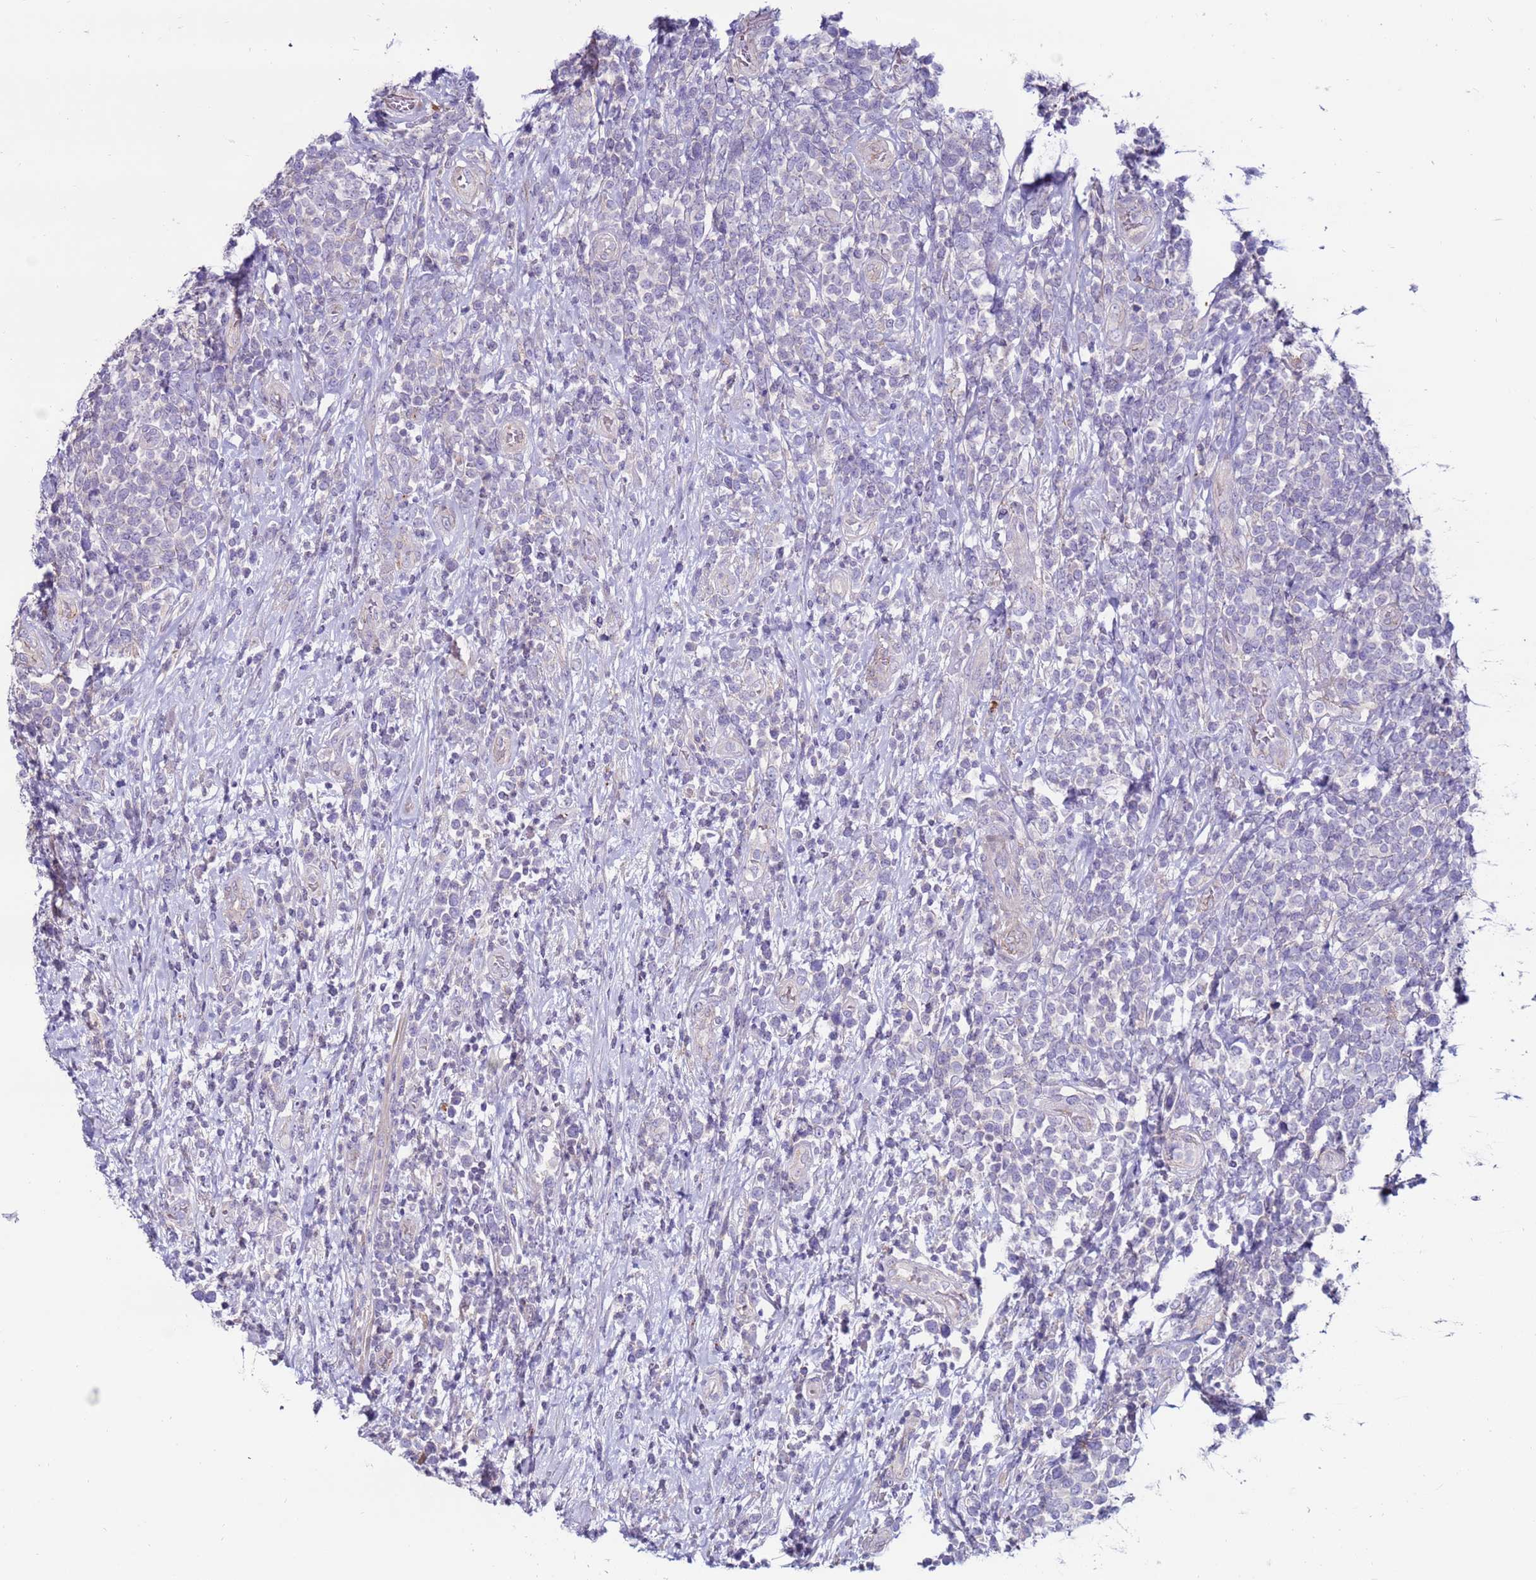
{"staining": {"intensity": "negative", "quantity": "none", "location": "none"}, "tissue": "lymphoma", "cell_type": "Tumor cells", "image_type": "cancer", "snomed": [{"axis": "morphology", "description": "Malignant lymphoma, non-Hodgkin's type, High grade"}, {"axis": "topography", "description": "Soft tissue"}], "caption": "High-grade malignant lymphoma, non-Hodgkin's type stained for a protein using immunohistochemistry displays no expression tumor cells.", "gene": "CLEC4M", "patient": {"sex": "female", "age": 56}}